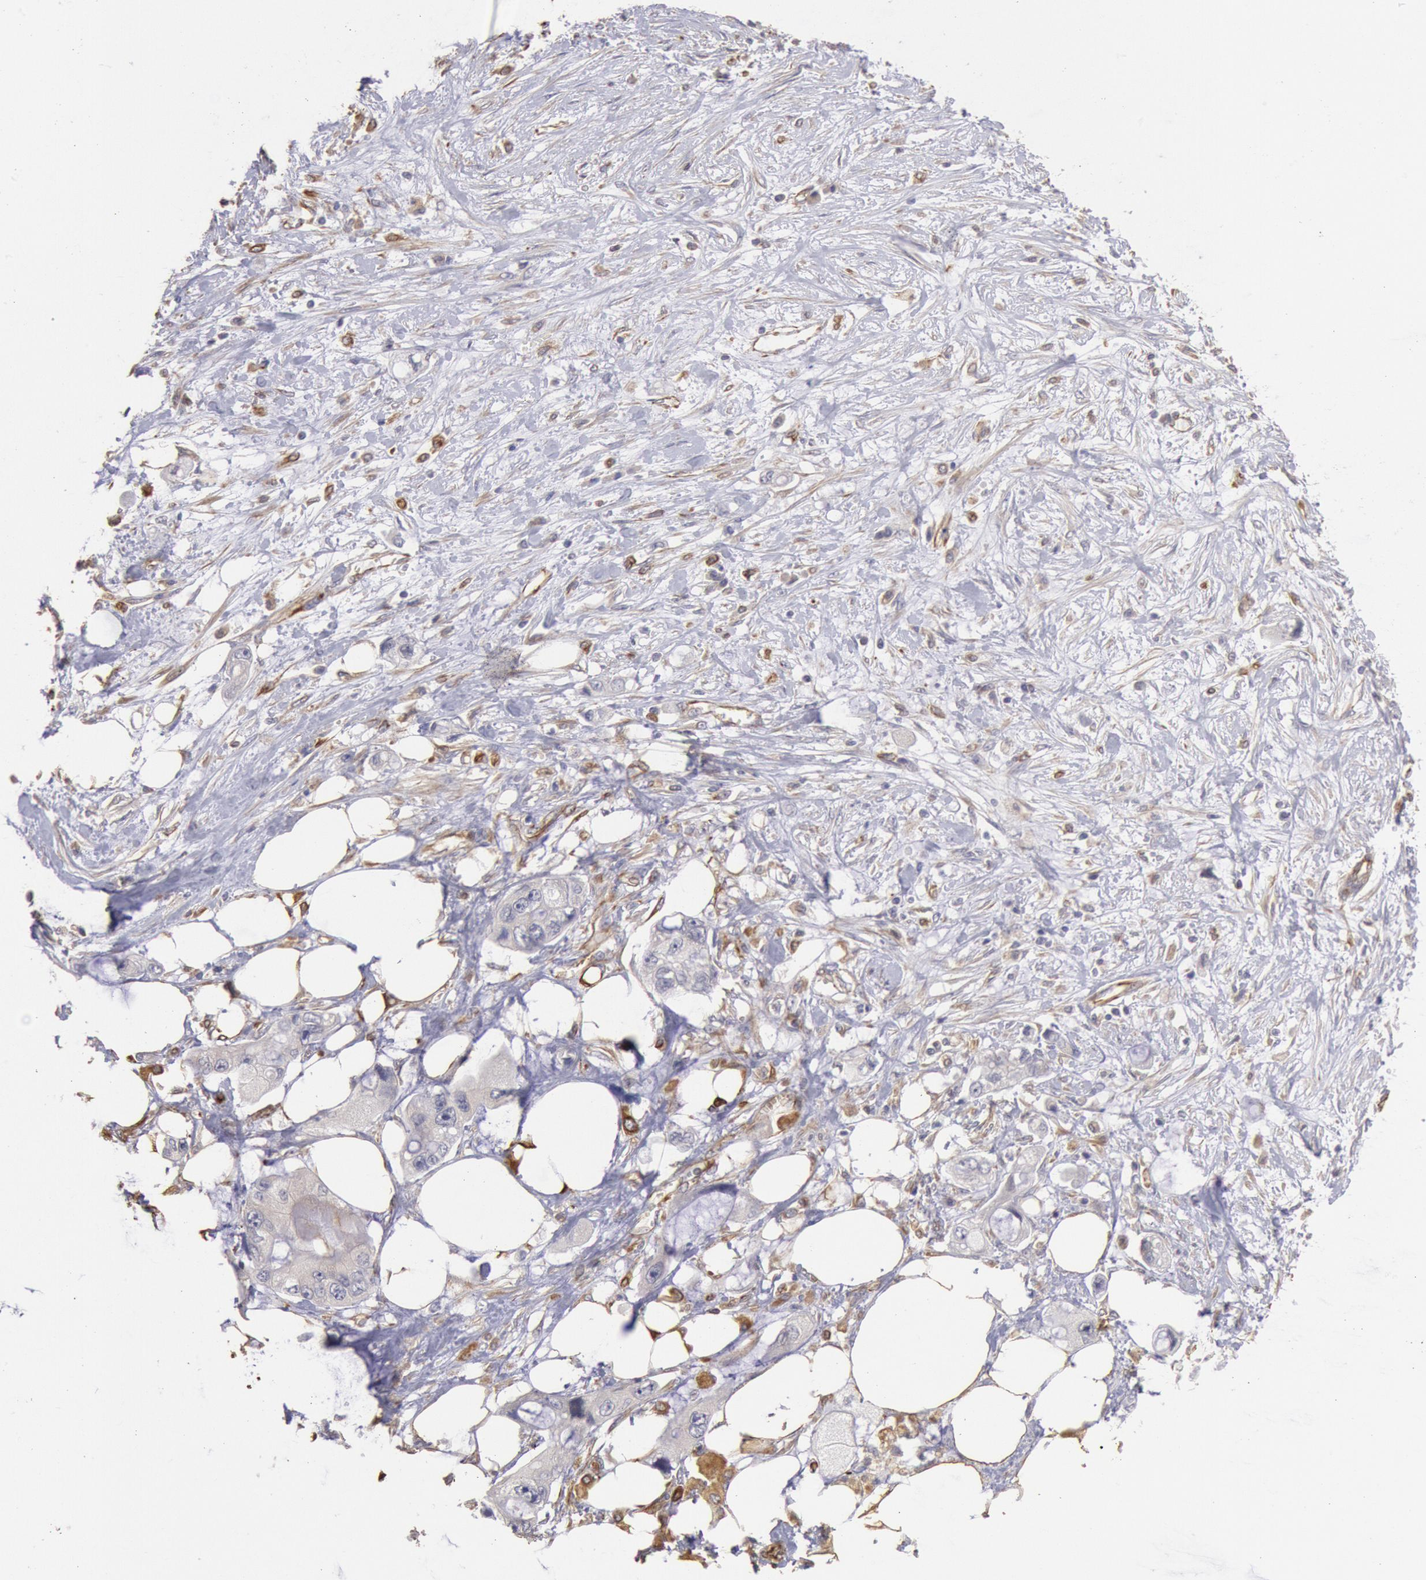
{"staining": {"intensity": "weak", "quantity": ">75%", "location": "cytoplasmic/membranous"}, "tissue": "pancreatic cancer", "cell_type": "Tumor cells", "image_type": "cancer", "snomed": [{"axis": "morphology", "description": "Adenocarcinoma, NOS"}, {"axis": "topography", "description": "Pancreas"}, {"axis": "topography", "description": "Stomach, upper"}], "caption": "Protein expression analysis of human adenocarcinoma (pancreatic) reveals weak cytoplasmic/membranous expression in approximately >75% of tumor cells.", "gene": "RNF139", "patient": {"sex": "male", "age": 77}}